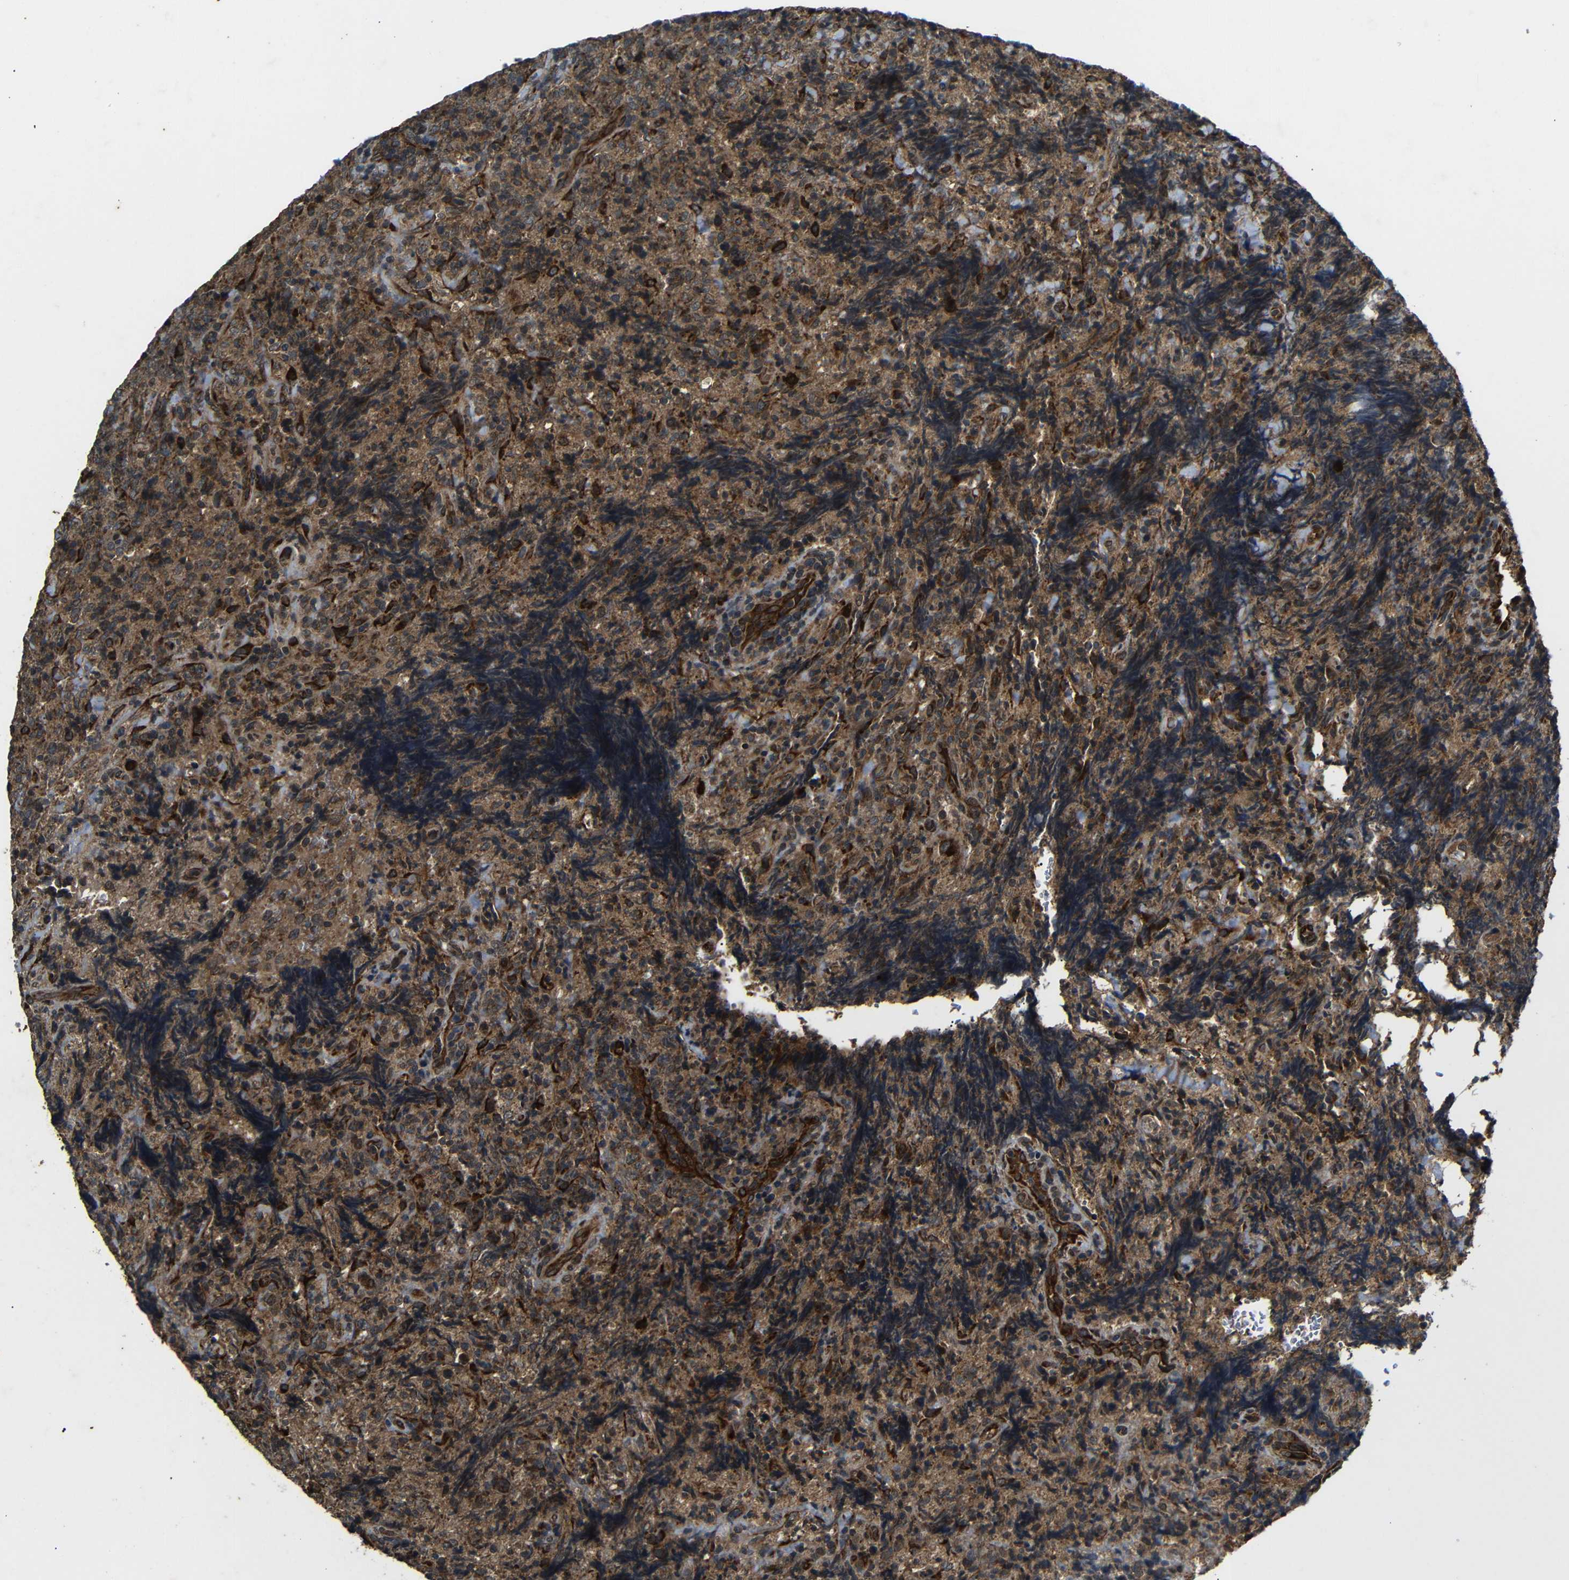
{"staining": {"intensity": "moderate", "quantity": ">75%", "location": "cytoplasmic/membranous"}, "tissue": "lymphoma", "cell_type": "Tumor cells", "image_type": "cancer", "snomed": [{"axis": "morphology", "description": "Malignant lymphoma, non-Hodgkin's type, High grade"}, {"axis": "topography", "description": "Tonsil"}], "caption": "Immunohistochemical staining of human high-grade malignant lymphoma, non-Hodgkin's type displays medium levels of moderate cytoplasmic/membranous protein staining in about >75% of tumor cells.", "gene": "TRPC1", "patient": {"sex": "female", "age": 36}}